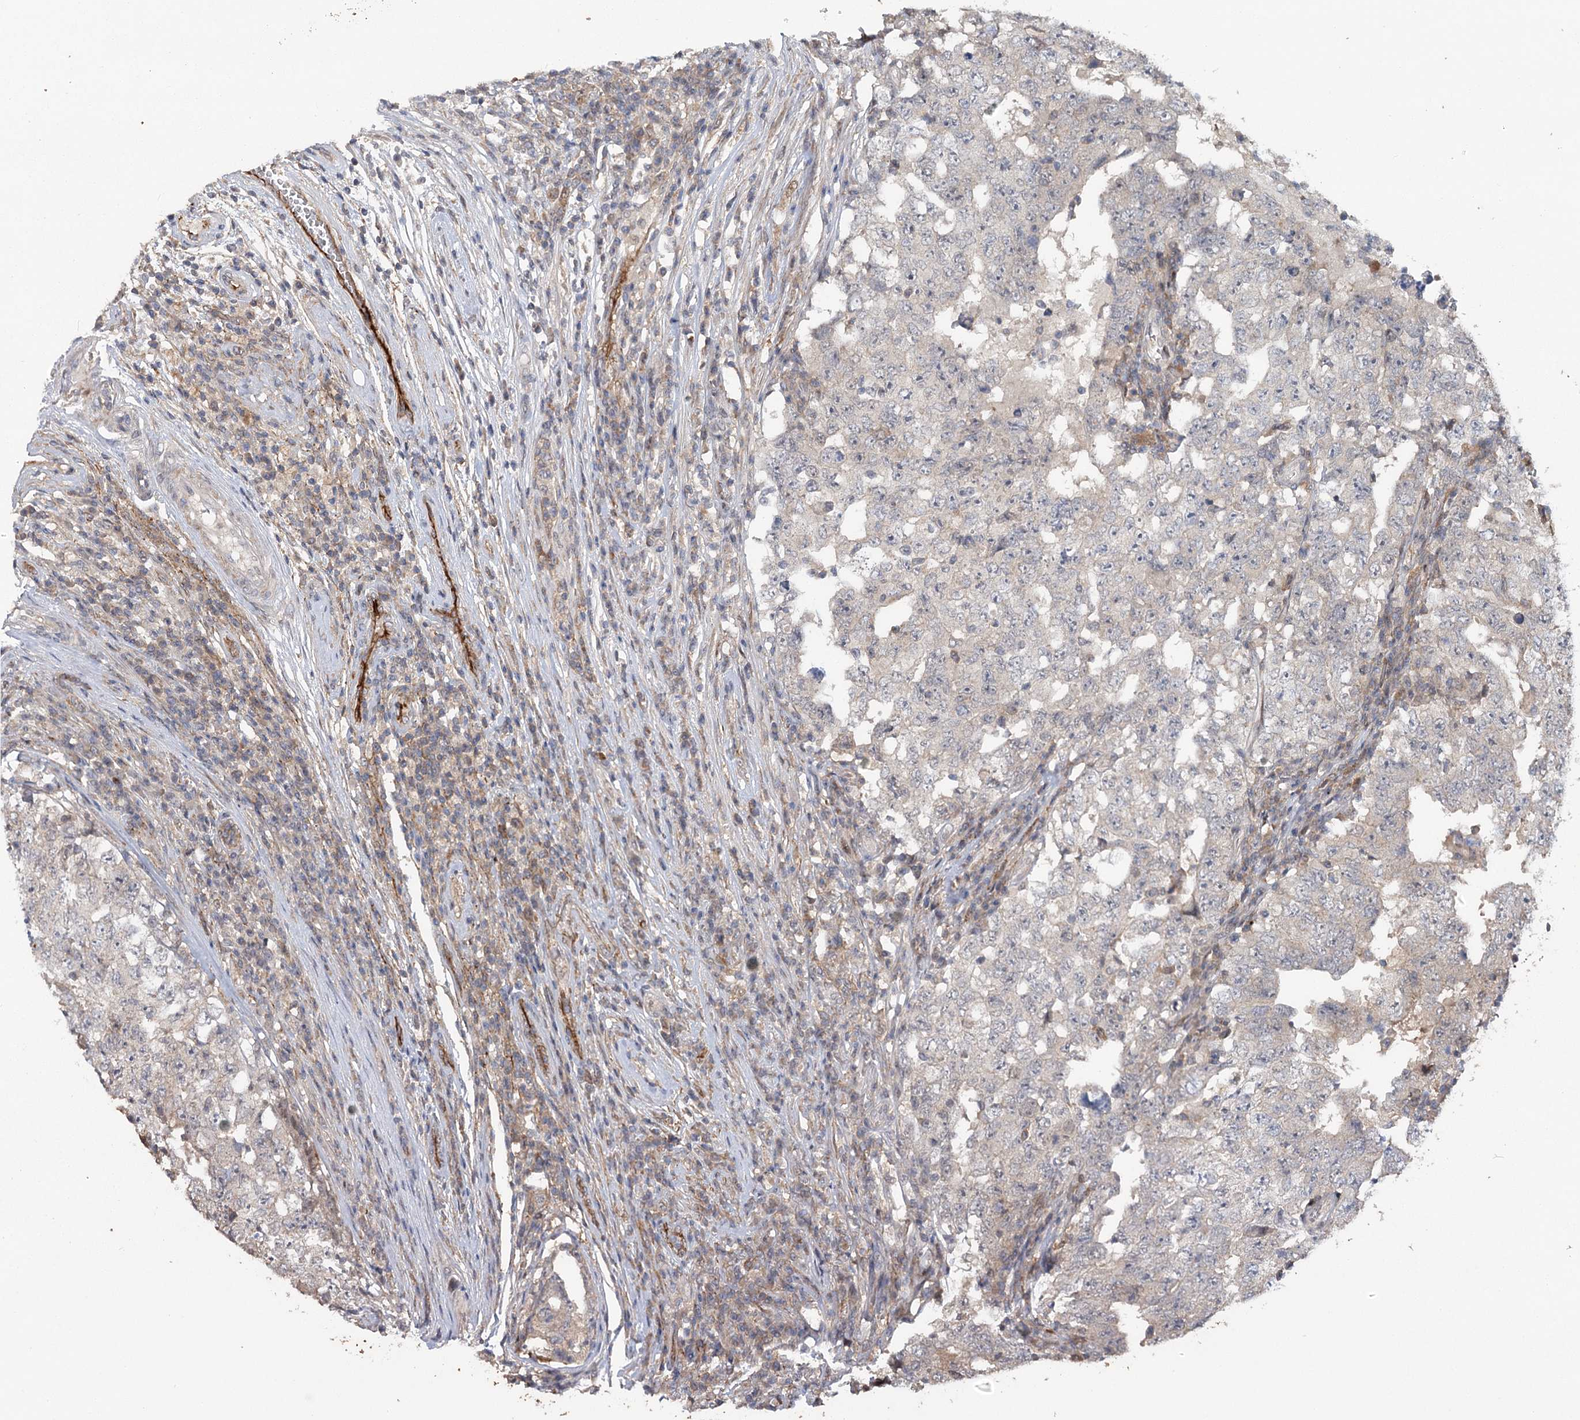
{"staining": {"intensity": "weak", "quantity": "<25%", "location": "cytoplasmic/membranous"}, "tissue": "testis cancer", "cell_type": "Tumor cells", "image_type": "cancer", "snomed": [{"axis": "morphology", "description": "Carcinoma, Embryonal, NOS"}, {"axis": "topography", "description": "Testis"}], "caption": "Testis embryonal carcinoma was stained to show a protein in brown. There is no significant positivity in tumor cells.", "gene": "MAP3K13", "patient": {"sex": "male", "age": 26}}